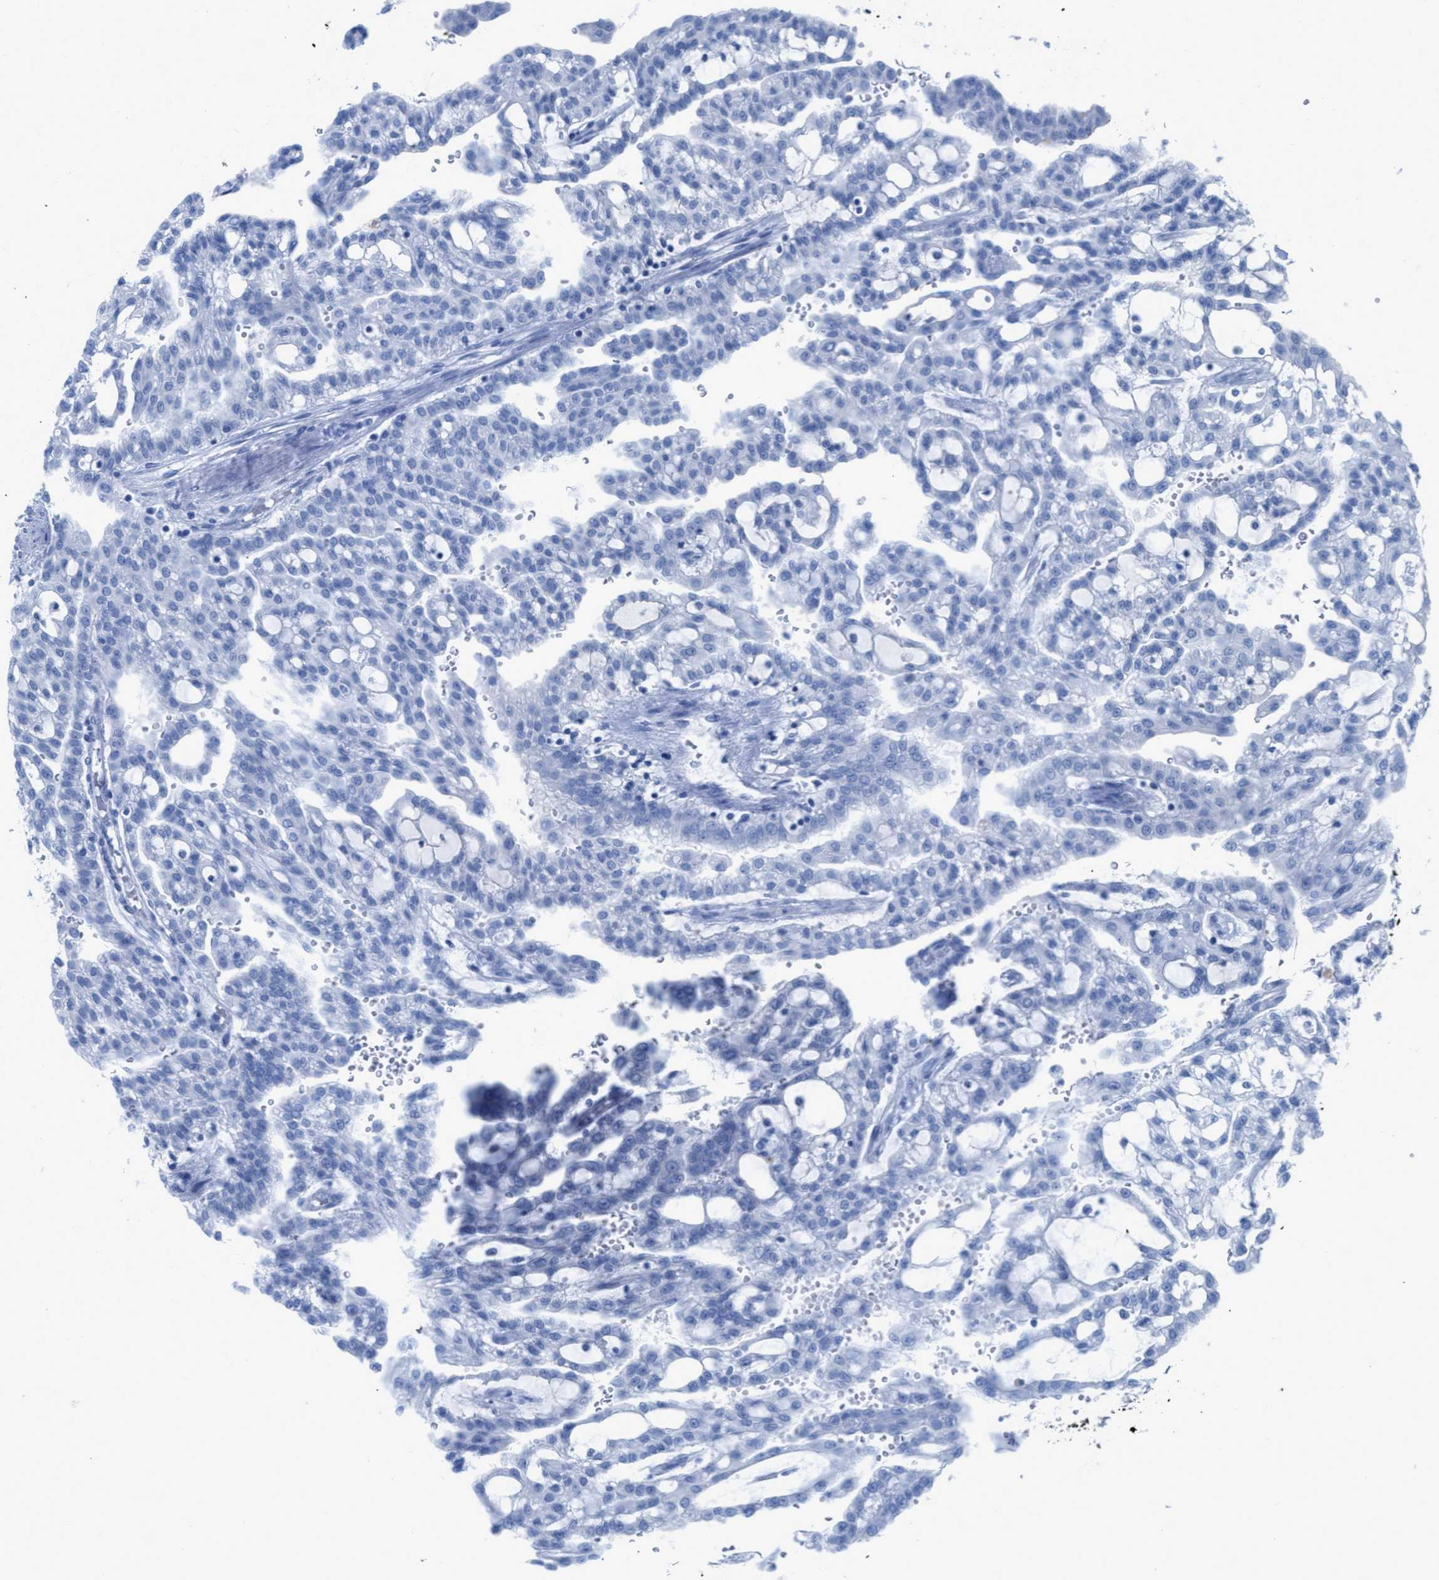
{"staining": {"intensity": "negative", "quantity": "none", "location": "none"}, "tissue": "renal cancer", "cell_type": "Tumor cells", "image_type": "cancer", "snomed": [{"axis": "morphology", "description": "Adenocarcinoma, NOS"}, {"axis": "topography", "description": "Kidney"}], "caption": "The IHC histopathology image has no significant expression in tumor cells of renal cancer (adenocarcinoma) tissue.", "gene": "TCL1A", "patient": {"sex": "male", "age": 63}}